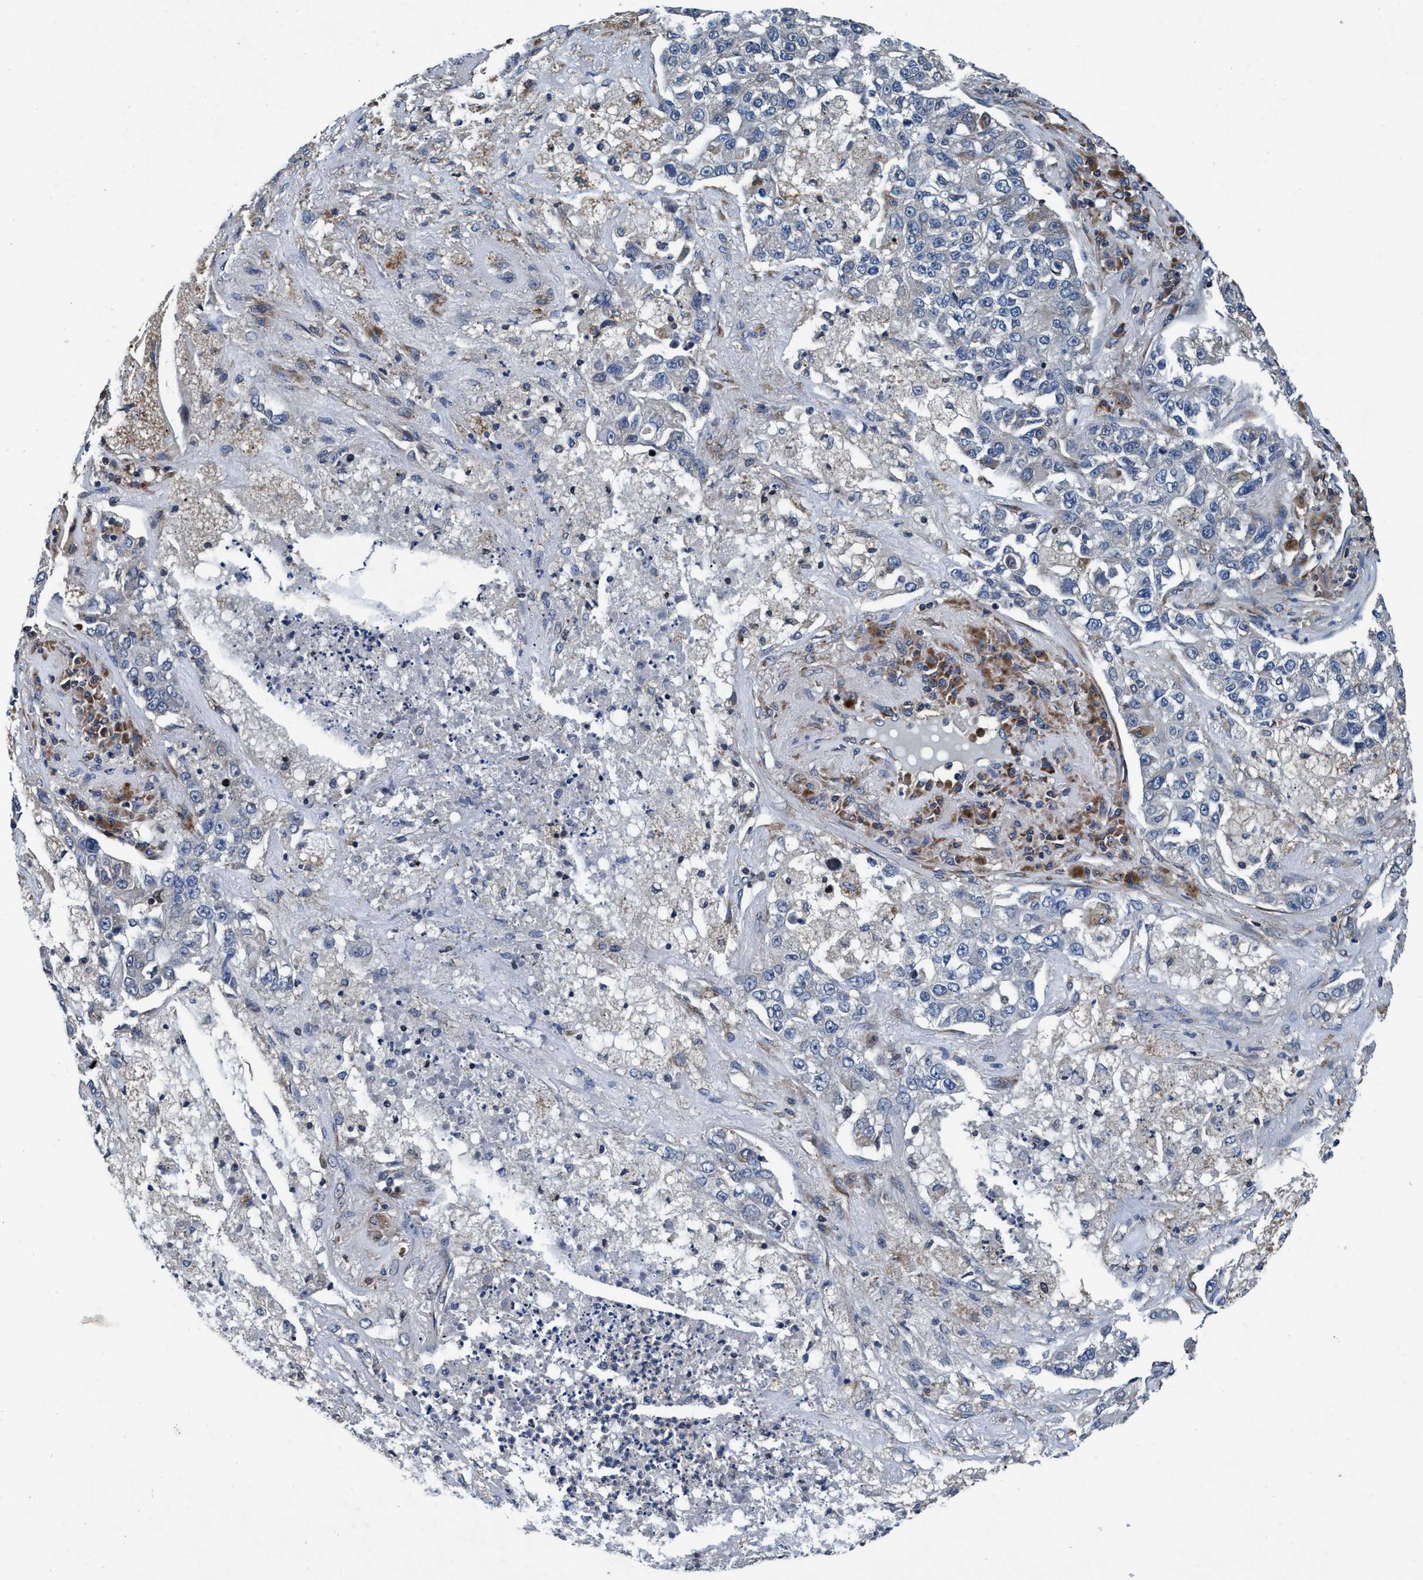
{"staining": {"intensity": "negative", "quantity": "none", "location": "none"}, "tissue": "lung cancer", "cell_type": "Tumor cells", "image_type": "cancer", "snomed": [{"axis": "morphology", "description": "Adenocarcinoma, NOS"}, {"axis": "topography", "description": "Lung"}], "caption": "Lung adenocarcinoma stained for a protein using immunohistochemistry reveals no positivity tumor cells.", "gene": "ENDOG", "patient": {"sex": "male", "age": 49}}